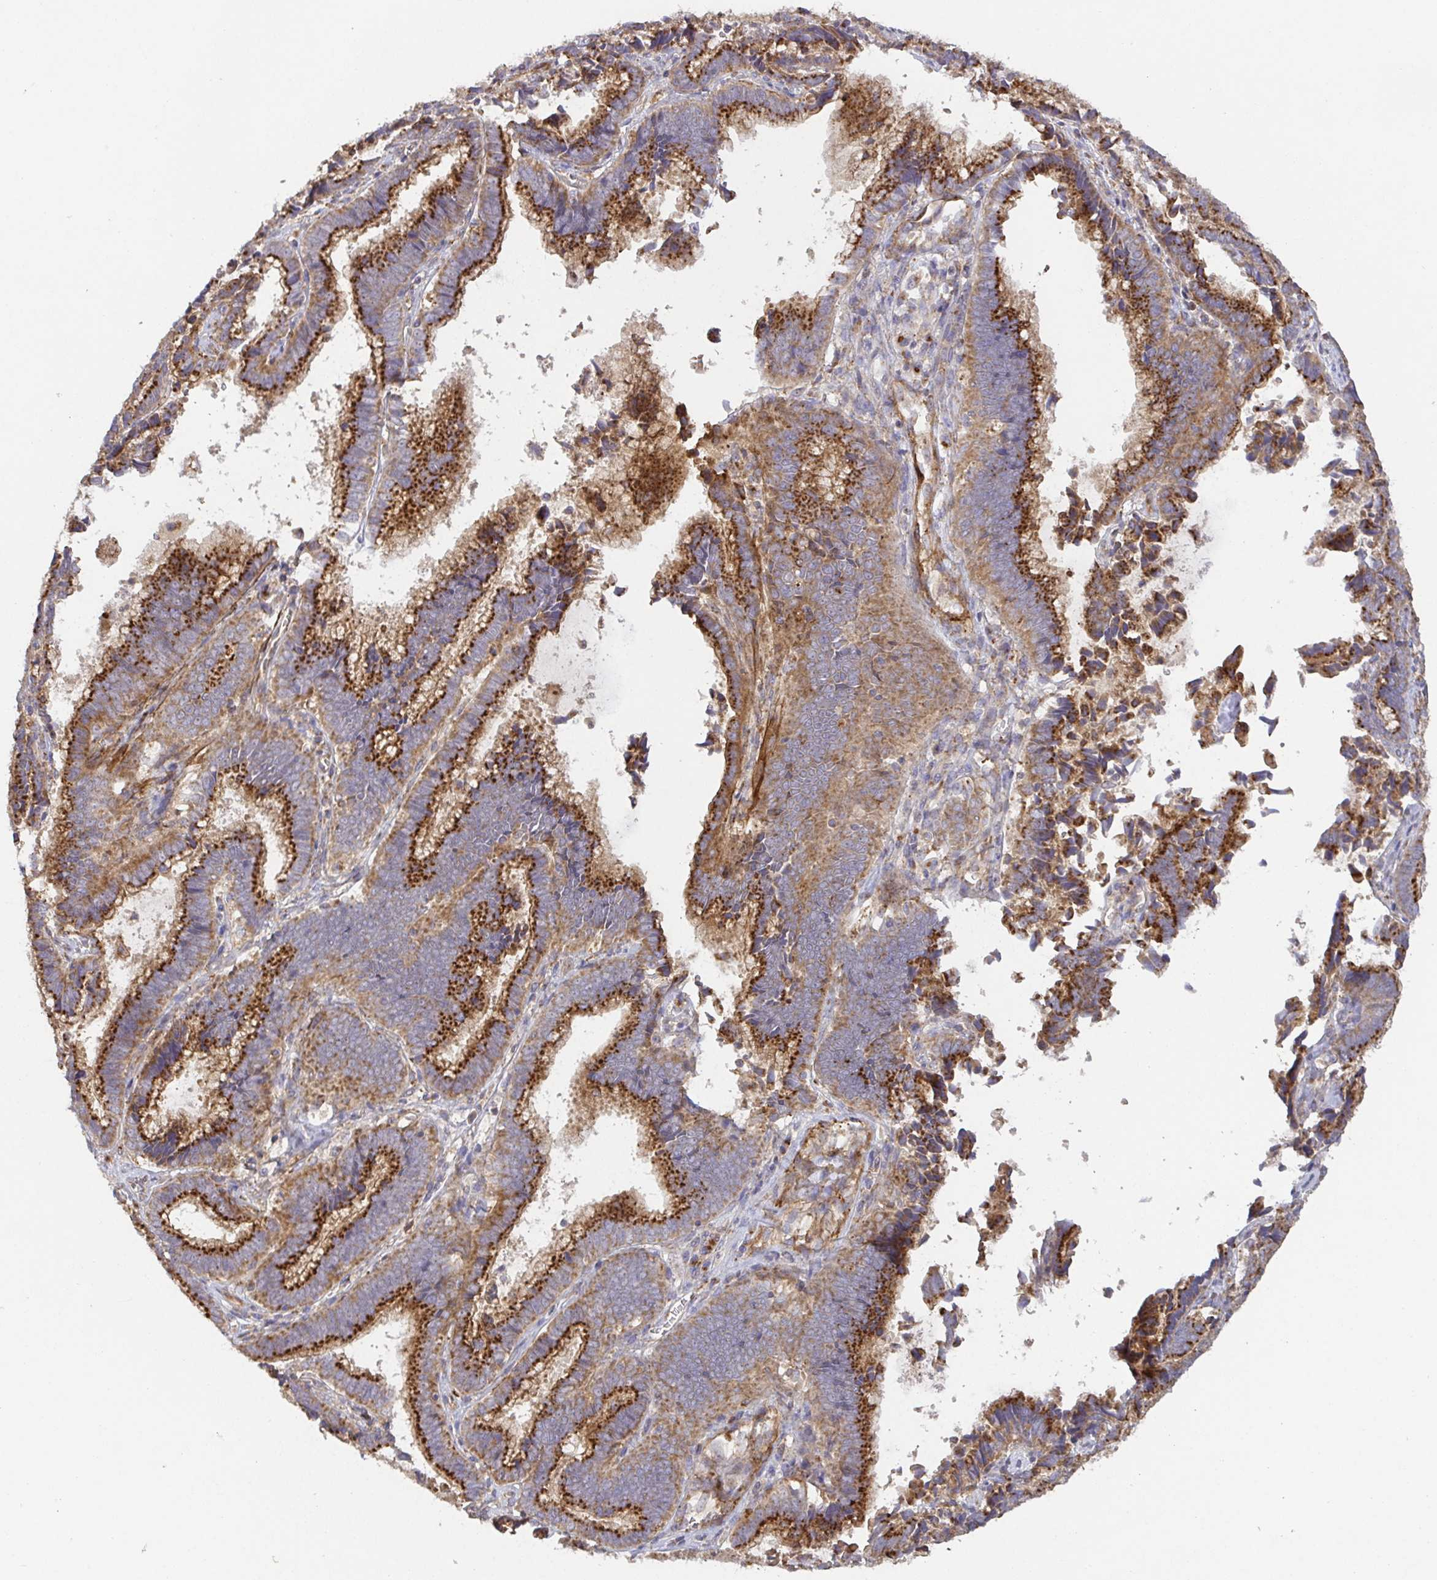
{"staining": {"intensity": "strong", "quantity": ">75%", "location": "cytoplasmic/membranous"}, "tissue": "cervical cancer", "cell_type": "Tumor cells", "image_type": "cancer", "snomed": [{"axis": "morphology", "description": "Adenocarcinoma, NOS"}, {"axis": "topography", "description": "Cervix"}], "caption": "The image shows staining of cervical cancer, revealing strong cytoplasmic/membranous protein positivity (brown color) within tumor cells.", "gene": "TM9SF4", "patient": {"sex": "female", "age": 61}}